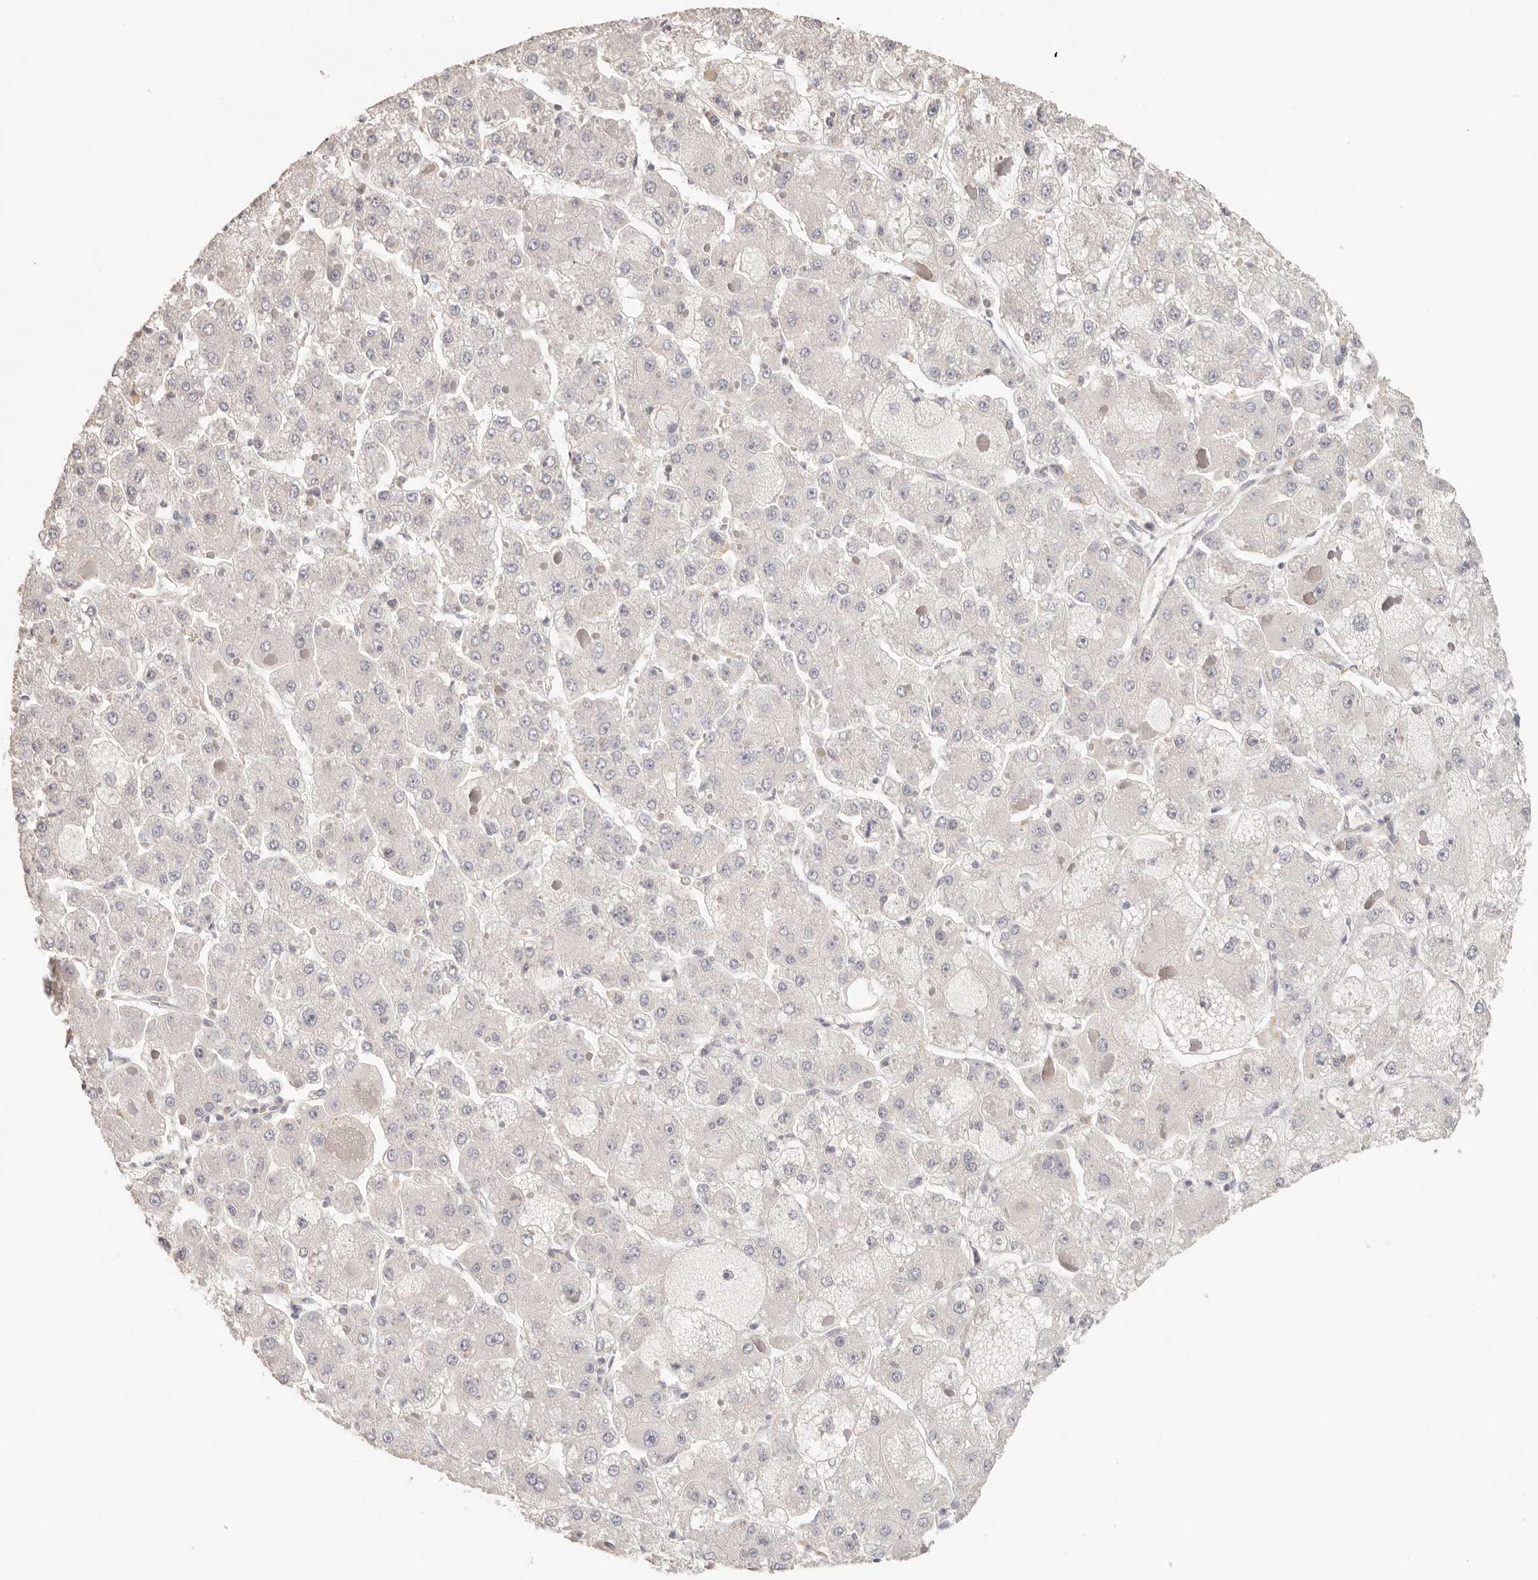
{"staining": {"intensity": "negative", "quantity": "none", "location": "none"}, "tissue": "liver cancer", "cell_type": "Tumor cells", "image_type": "cancer", "snomed": [{"axis": "morphology", "description": "Carcinoma, Hepatocellular, NOS"}, {"axis": "topography", "description": "Liver"}], "caption": "Tumor cells are negative for protein expression in human hepatocellular carcinoma (liver). Brightfield microscopy of immunohistochemistry stained with DAB (3,3'-diaminobenzidine) (brown) and hematoxylin (blue), captured at high magnification.", "gene": "CSK", "patient": {"sex": "female", "age": 73}}